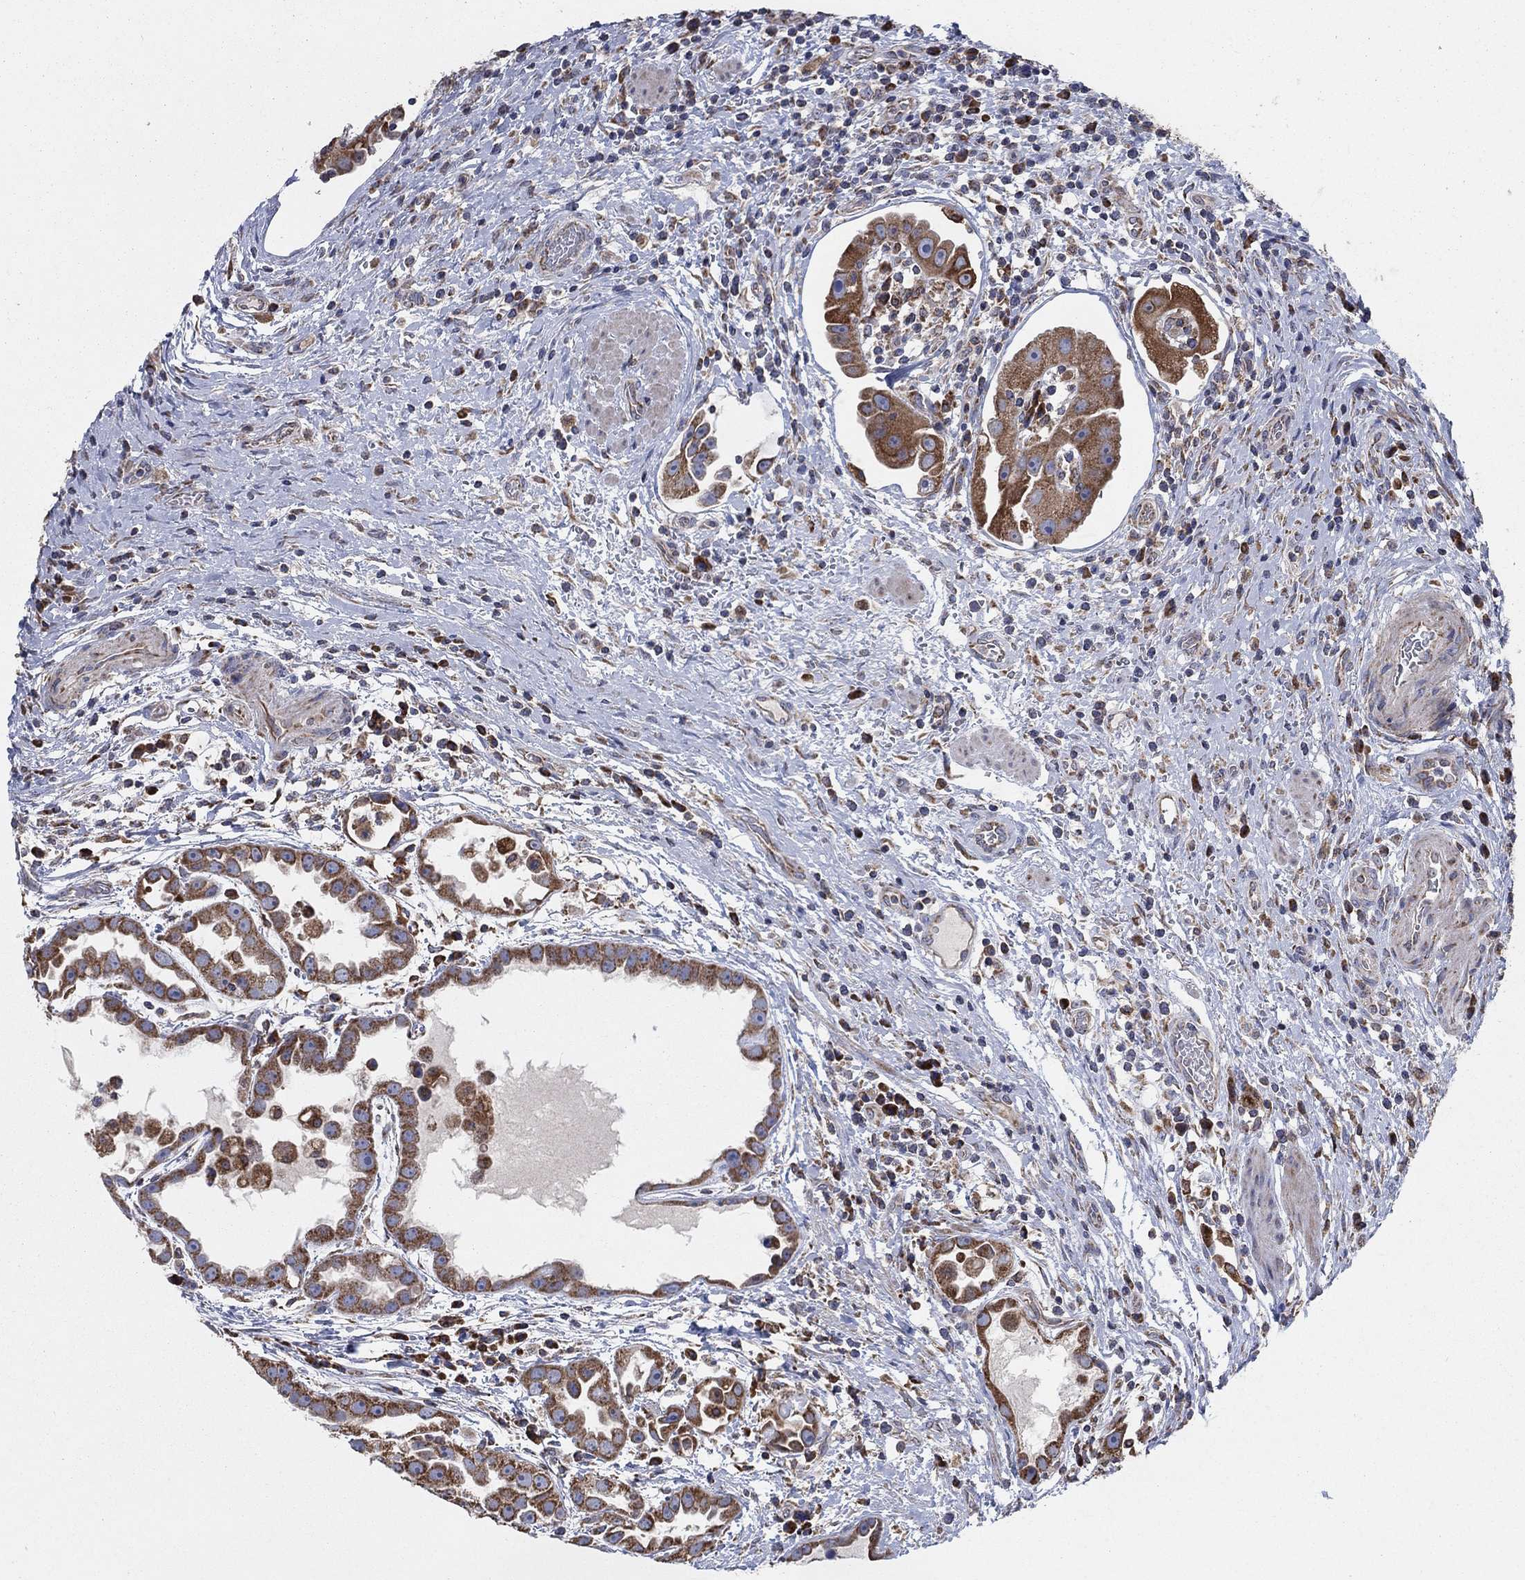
{"staining": {"intensity": "strong", "quantity": ">75%", "location": "cytoplasmic/membranous"}, "tissue": "urothelial cancer", "cell_type": "Tumor cells", "image_type": "cancer", "snomed": [{"axis": "morphology", "description": "Urothelial carcinoma, High grade"}, {"axis": "topography", "description": "Urinary bladder"}], "caption": "Protein staining demonstrates strong cytoplasmic/membranous expression in approximately >75% of tumor cells in urothelial cancer.", "gene": "NCEH1", "patient": {"sex": "female", "age": 41}}